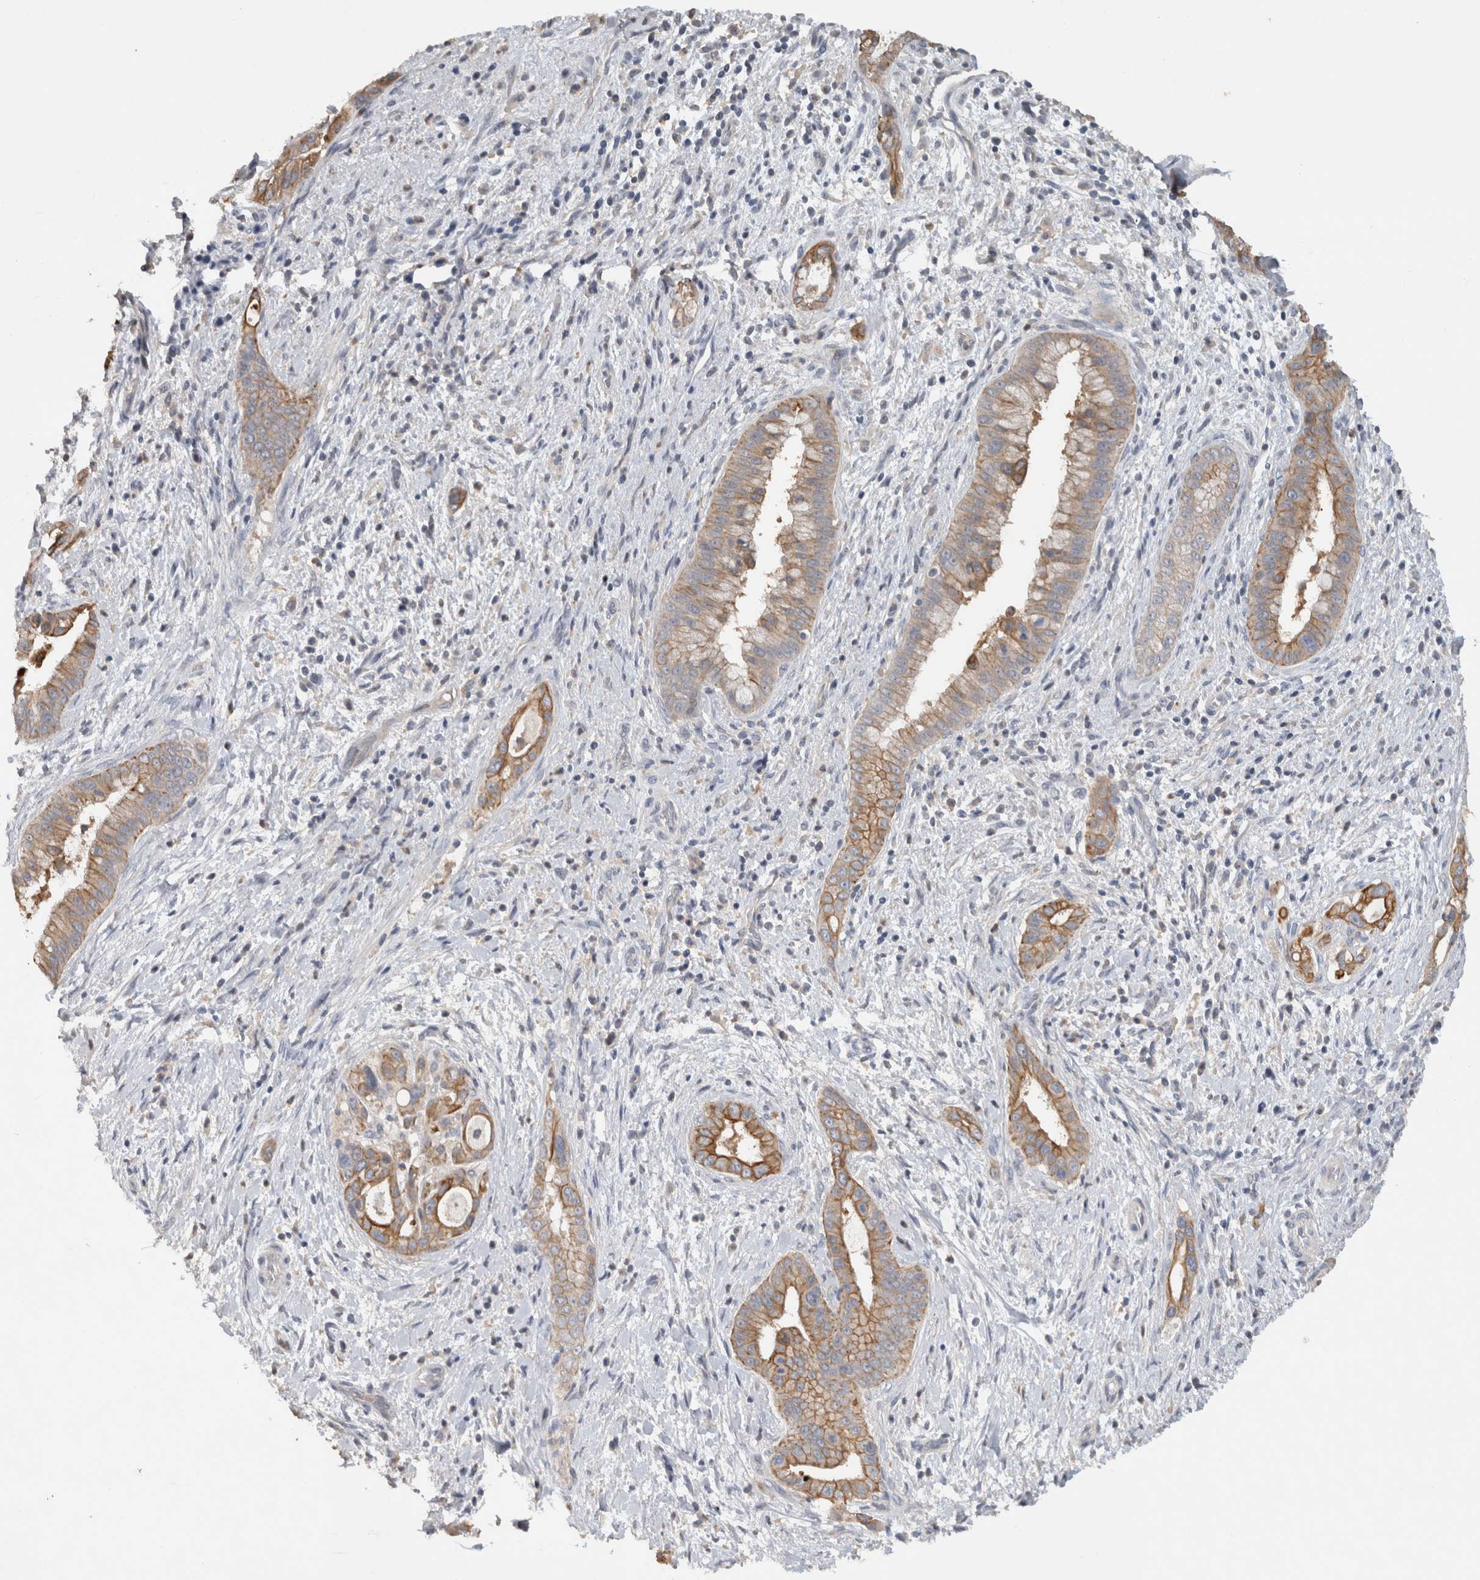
{"staining": {"intensity": "moderate", "quantity": ">75%", "location": "cytoplasmic/membranous"}, "tissue": "liver cancer", "cell_type": "Tumor cells", "image_type": "cancer", "snomed": [{"axis": "morphology", "description": "Cholangiocarcinoma"}, {"axis": "topography", "description": "Liver"}], "caption": "The image displays immunohistochemical staining of cholangiocarcinoma (liver). There is moderate cytoplasmic/membranous staining is appreciated in approximately >75% of tumor cells.", "gene": "HEXD", "patient": {"sex": "female", "age": 54}}